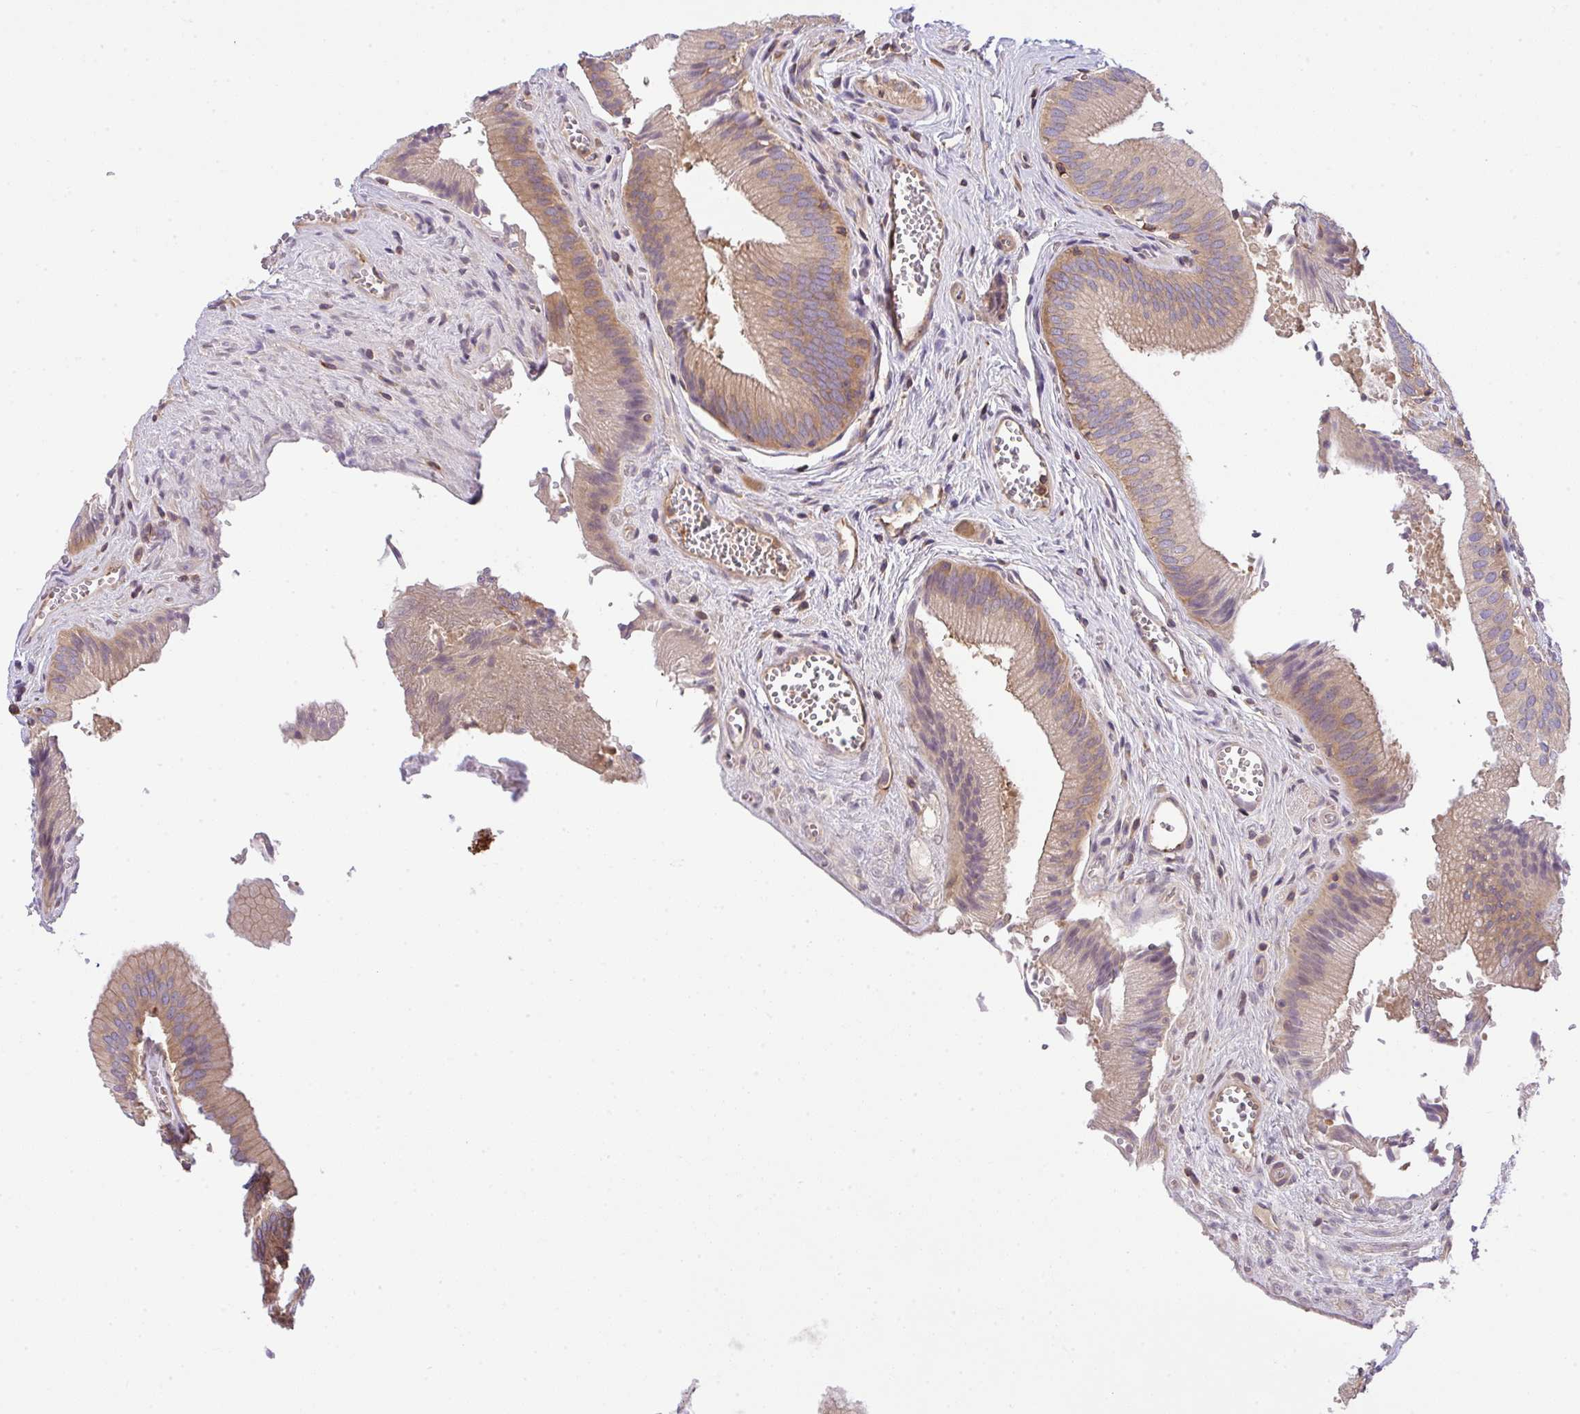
{"staining": {"intensity": "moderate", "quantity": ">75%", "location": "cytoplasmic/membranous"}, "tissue": "gallbladder", "cell_type": "Glandular cells", "image_type": "normal", "snomed": [{"axis": "morphology", "description": "Normal tissue, NOS"}, {"axis": "topography", "description": "Gallbladder"}], "caption": "Immunohistochemistry histopathology image of normal gallbladder: human gallbladder stained using immunohistochemistry (IHC) exhibits medium levels of moderate protein expression localized specifically in the cytoplasmic/membranous of glandular cells, appearing as a cytoplasmic/membranous brown color.", "gene": "TMEM229A", "patient": {"sex": "male", "age": 17}}